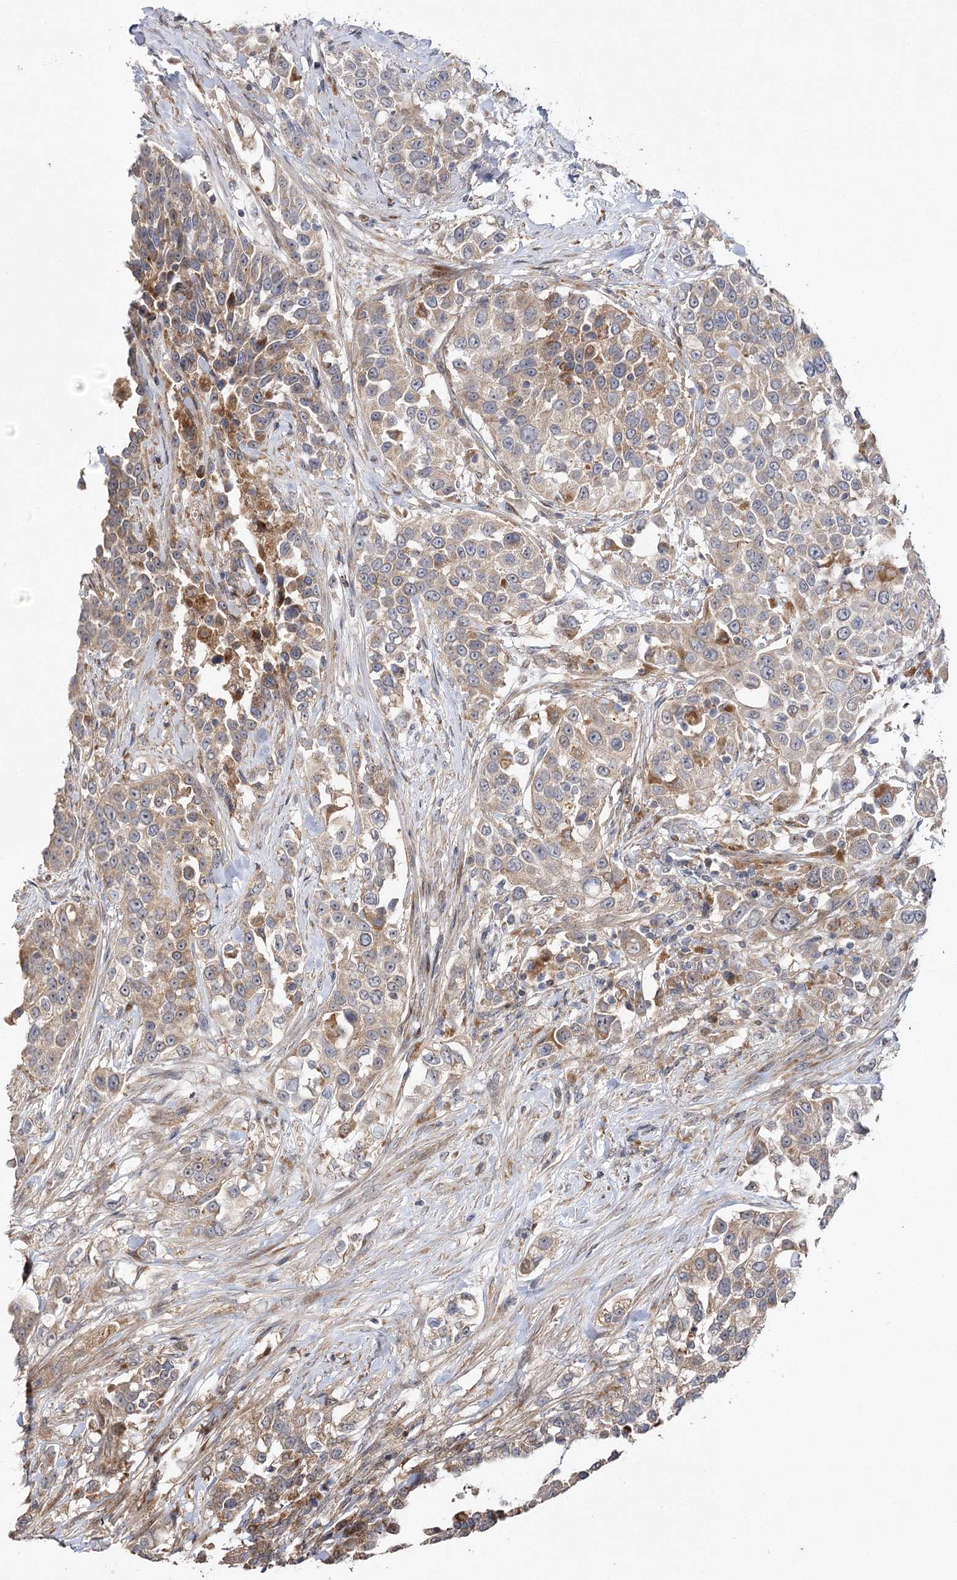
{"staining": {"intensity": "weak", "quantity": ">75%", "location": "cytoplasmic/membranous"}, "tissue": "urothelial cancer", "cell_type": "Tumor cells", "image_type": "cancer", "snomed": [{"axis": "morphology", "description": "Urothelial carcinoma, High grade"}, {"axis": "topography", "description": "Urinary bladder"}], "caption": "The image demonstrates staining of urothelial carcinoma (high-grade), revealing weak cytoplasmic/membranous protein staining (brown color) within tumor cells.", "gene": "OBSL1", "patient": {"sex": "female", "age": 80}}